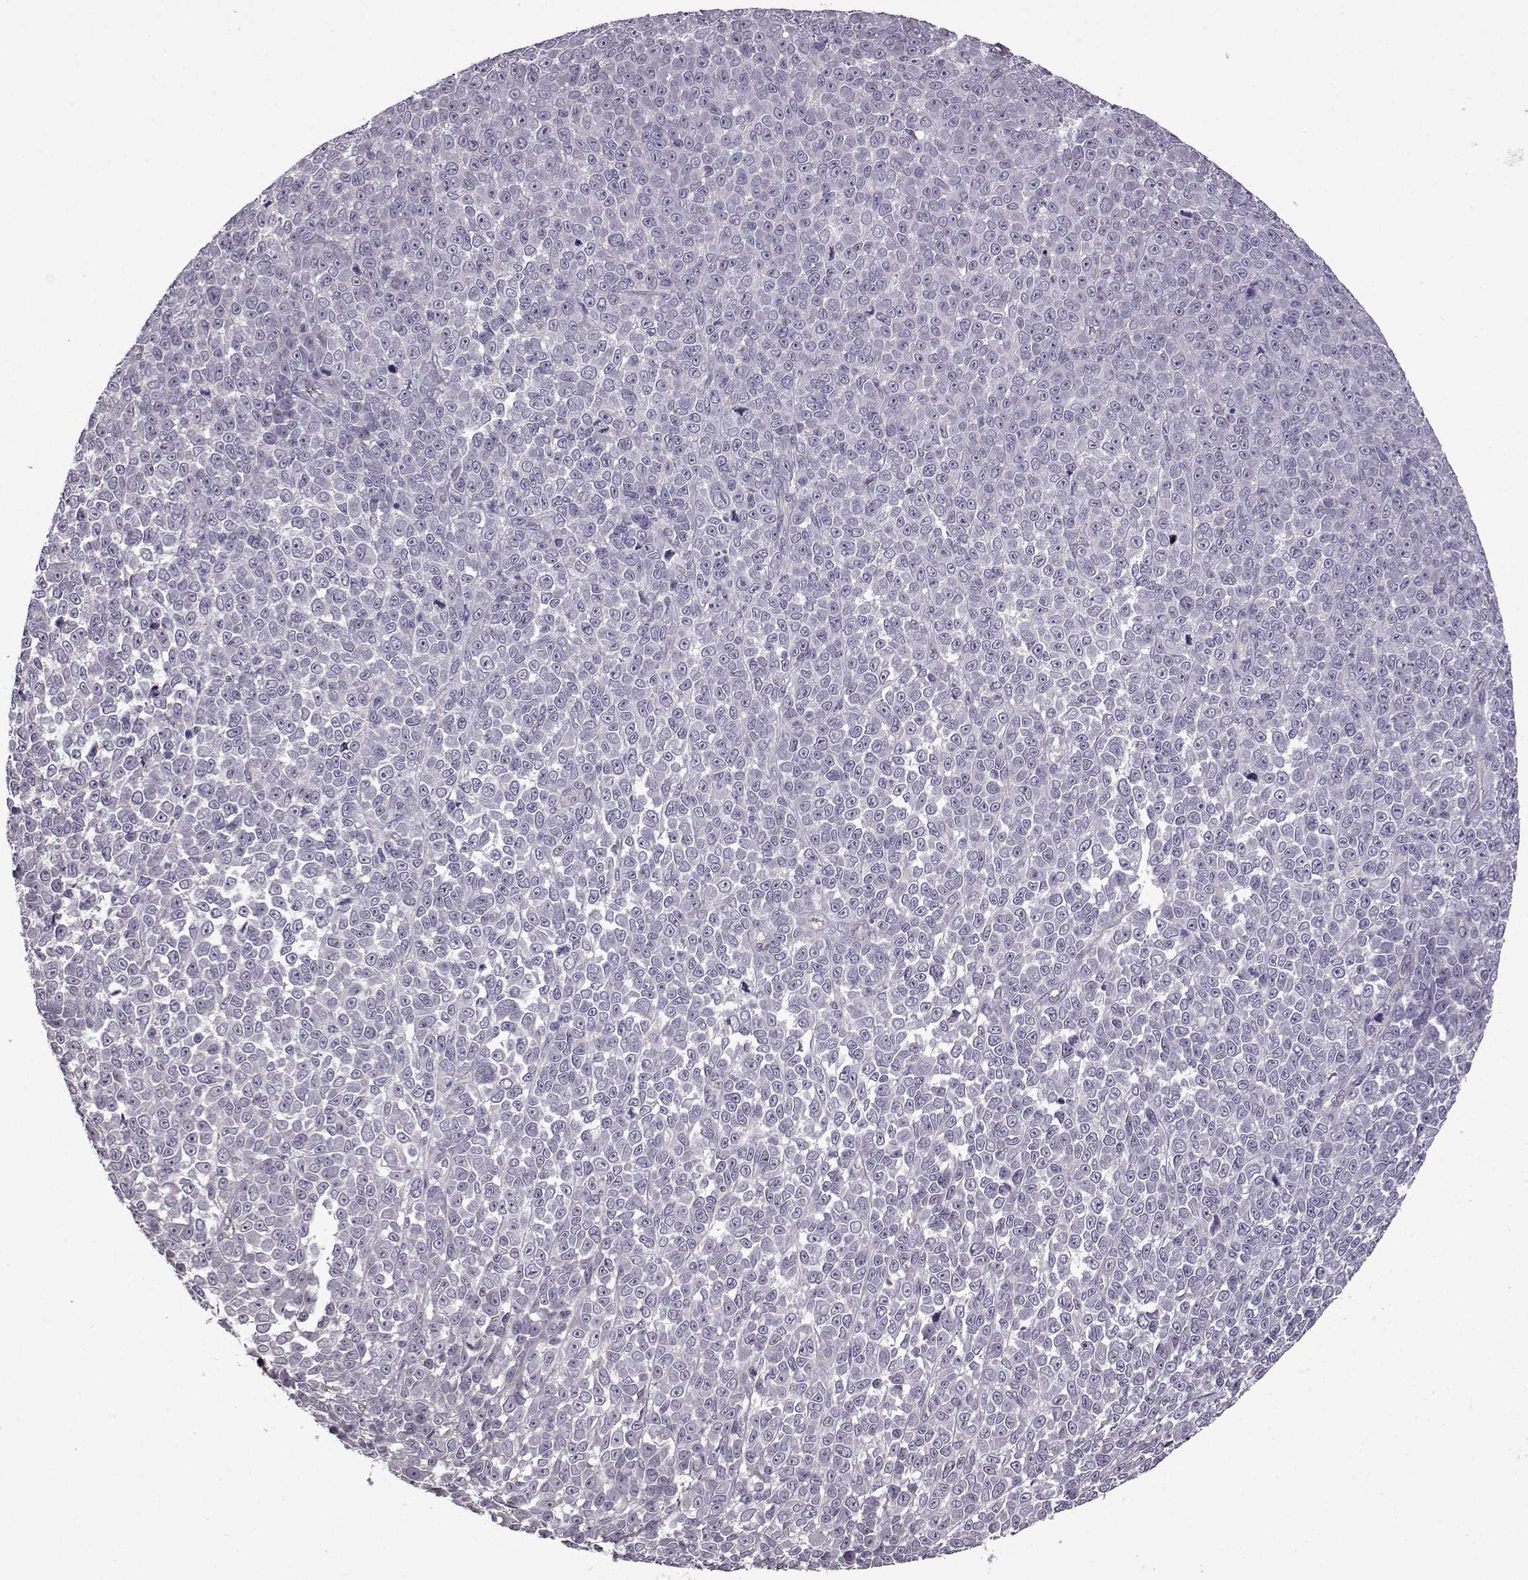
{"staining": {"intensity": "negative", "quantity": "none", "location": "none"}, "tissue": "melanoma", "cell_type": "Tumor cells", "image_type": "cancer", "snomed": [{"axis": "morphology", "description": "Malignant melanoma, NOS"}, {"axis": "topography", "description": "Skin"}], "caption": "DAB immunohistochemical staining of malignant melanoma exhibits no significant staining in tumor cells.", "gene": "EDDM3B", "patient": {"sex": "female", "age": 95}}